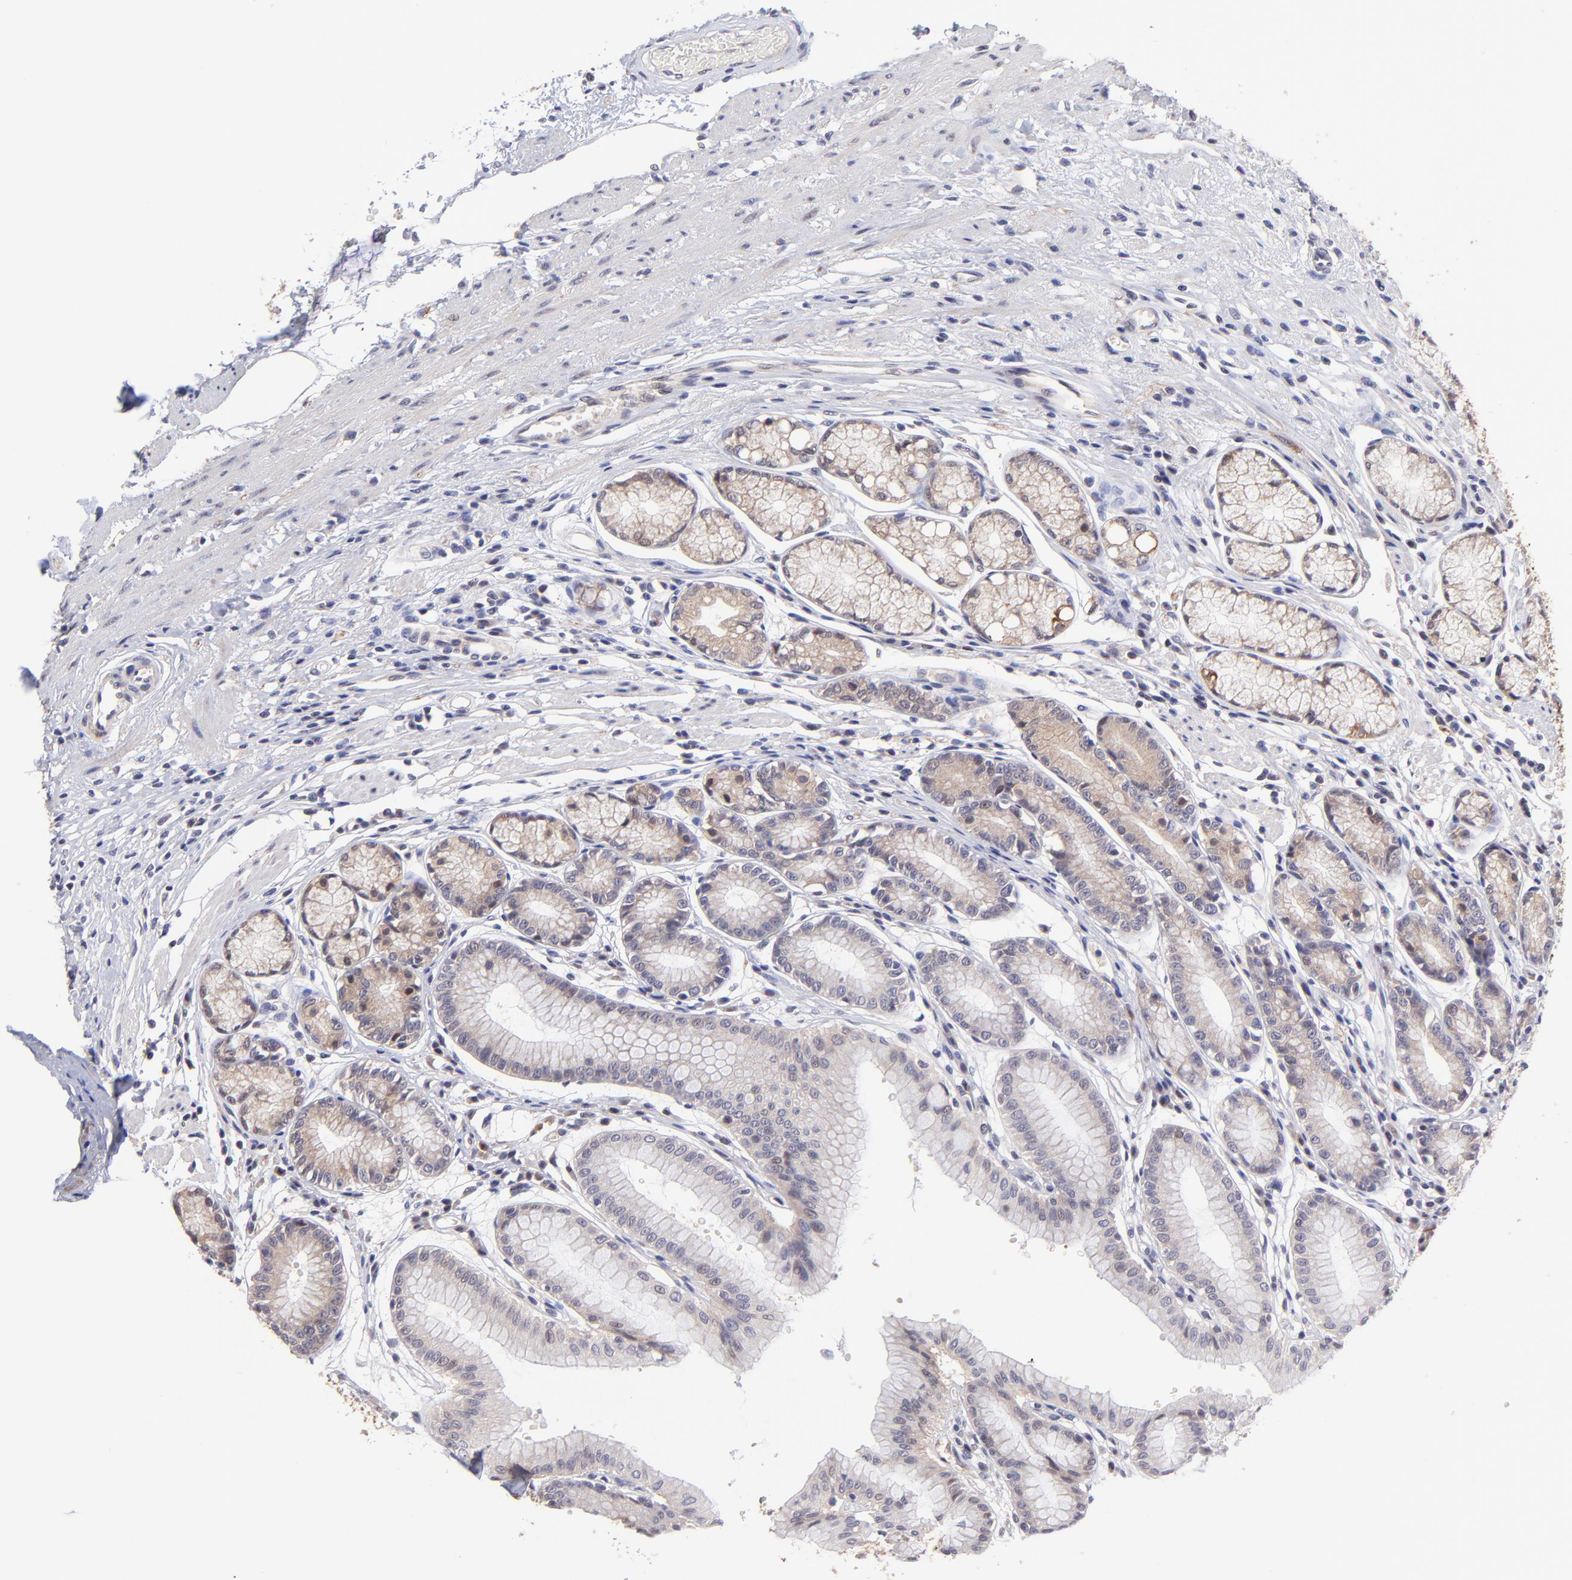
{"staining": {"intensity": "strong", "quantity": ">75%", "location": "cytoplasmic/membranous"}, "tissue": "stomach", "cell_type": "Glandular cells", "image_type": "normal", "snomed": [{"axis": "morphology", "description": "Normal tissue, NOS"}, {"axis": "morphology", "description": "Inflammation, NOS"}, {"axis": "topography", "description": "Stomach, lower"}], "caption": "Immunohistochemical staining of benign stomach exhibits high levels of strong cytoplasmic/membranous staining in approximately >75% of glandular cells. (Brightfield microscopy of DAB IHC at high magnification).", "gene": "NSF", "patient": {"sex": "male", "age": 59}}